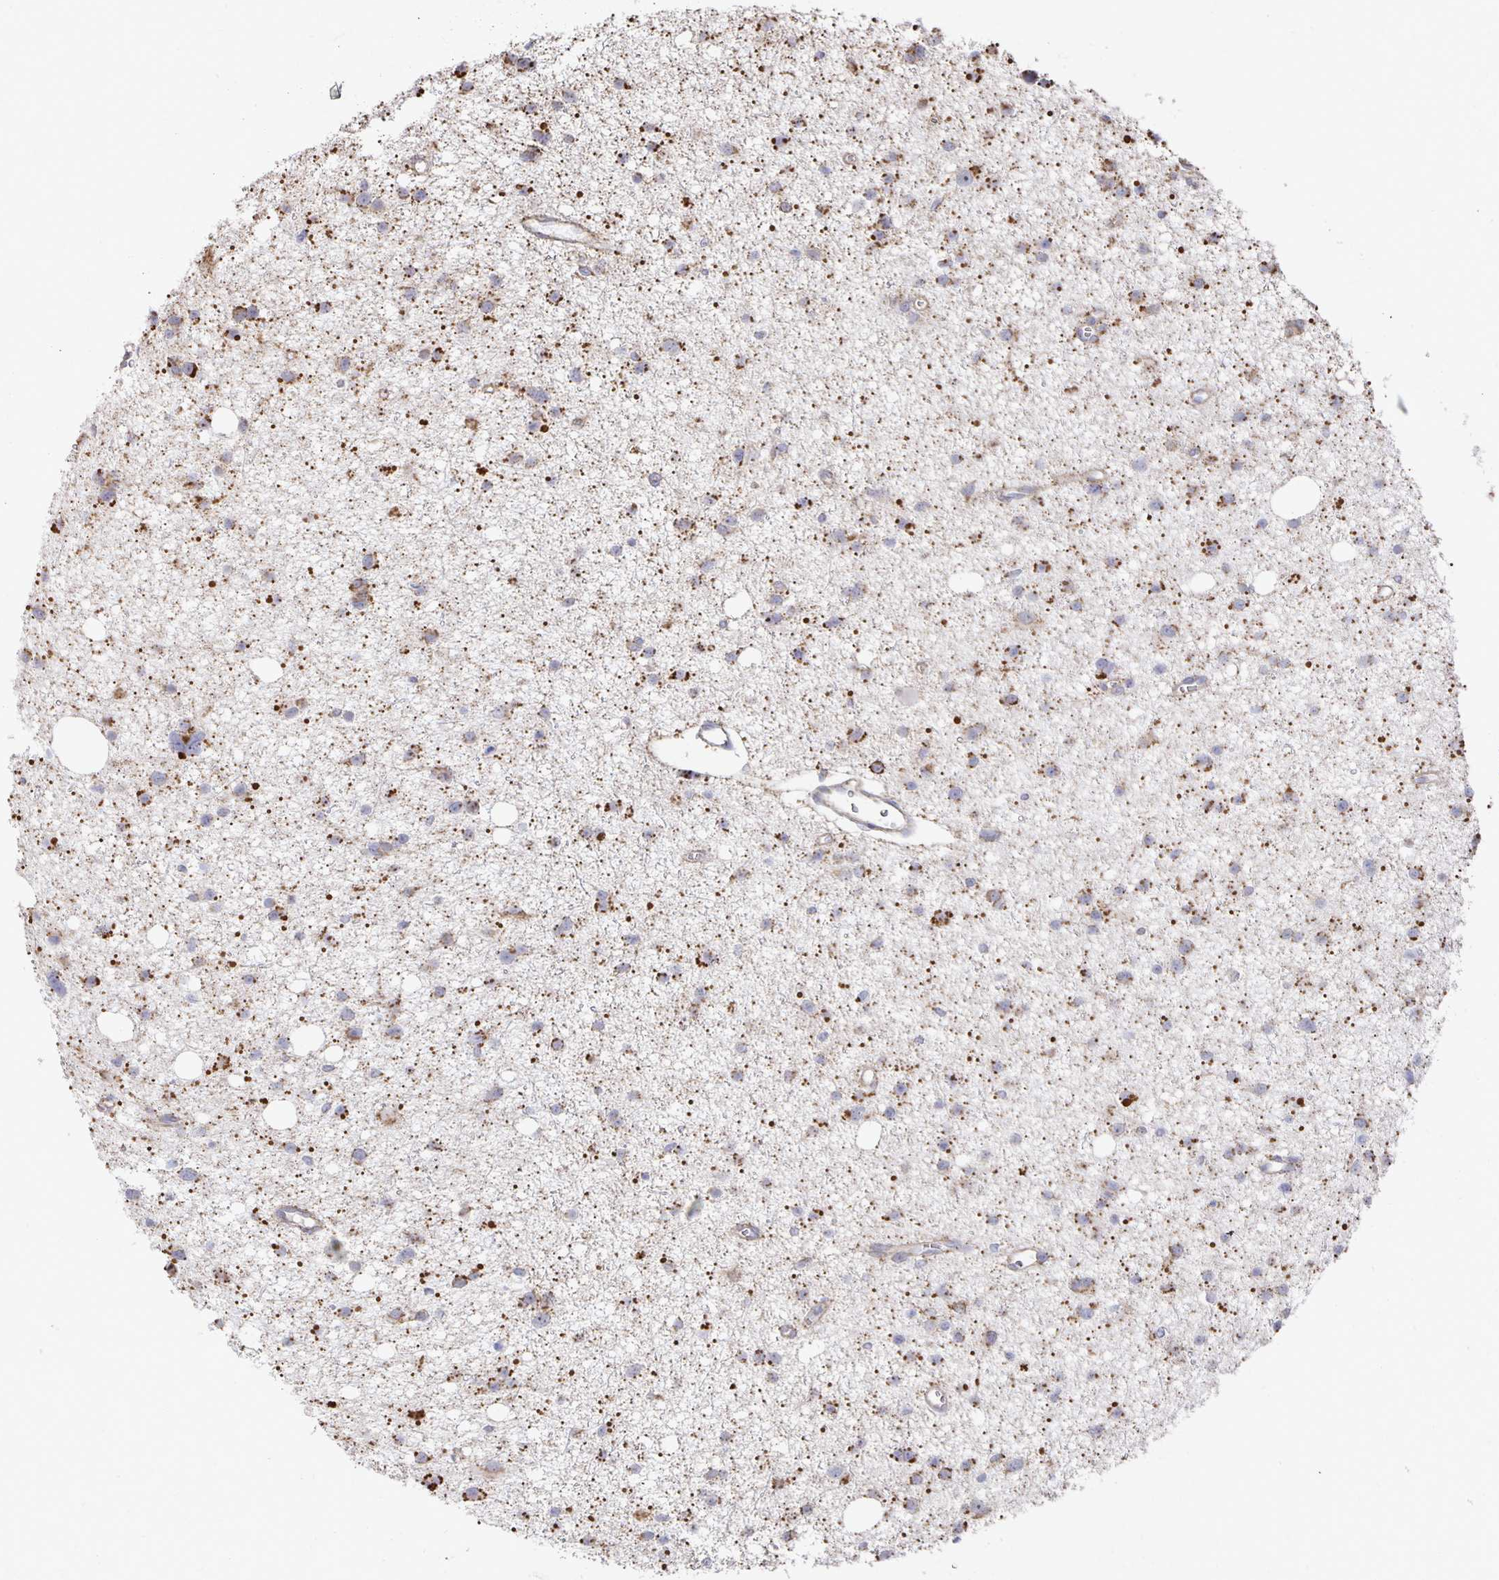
{"staining": {"intensity": "moderate", "quantity": "25%-75%", "location": "cytoplasmic/membranous"}, "tissue": "glioma", "cell_type": "Tumor cells", "image_type": "cancer", "snomed": [{"axis": "morphology", "description": "Glioma, malignant, High grade"}, {"axis": "topography", "description": "Brain"}], "caption": "Tumor cells reveal medium levels of moderate cytoplasmic/membranous positivity in approximately 25%-75% of cells in human malignant high-grade glioma.", "gene": "NKX2-8", "patient": {"sex": "male", "age": 23}}